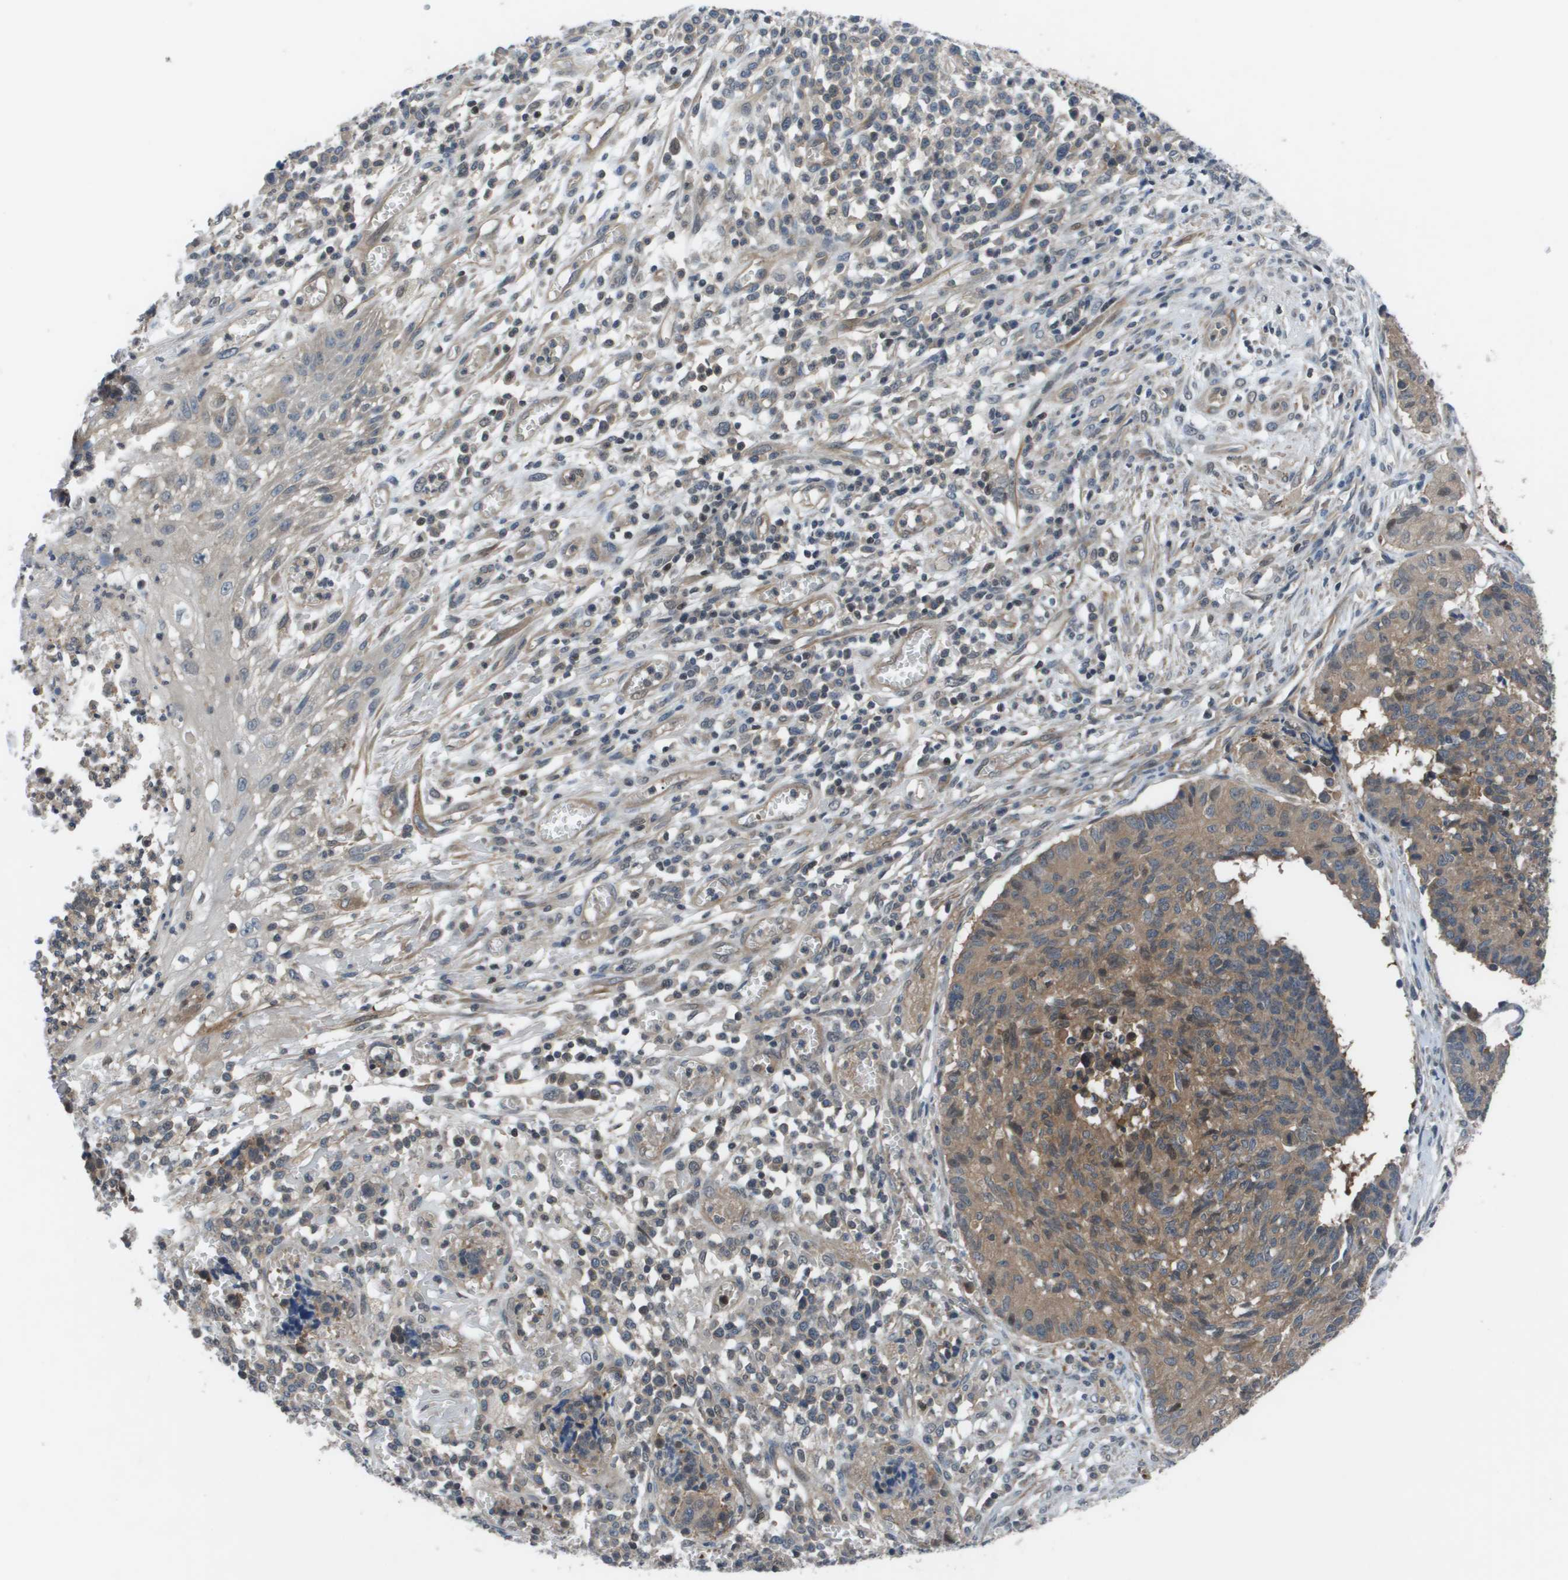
{"staining": {"intensity": "moderate", "quantity": ">75%", "location": "cytoplasmic/membranous"}, "tissue": "cervical cancer", "cell_type": "Tumor cells", "image_type": "cancer", "snomed": [{"axis": "morphology", "description": "Squamous cell carcinoma, NOS"}, {"axis": "topography", "description": "Cervix"}], "caption": "Protein expression analysis of human cervical cancer (squamous cell carcinoma) reveals moderate cytoplasmic/membranous positivity in approximately >75% of tumor cells.", "gene": "ENPP5", "patient": {"sex": "female", "age": 35}}